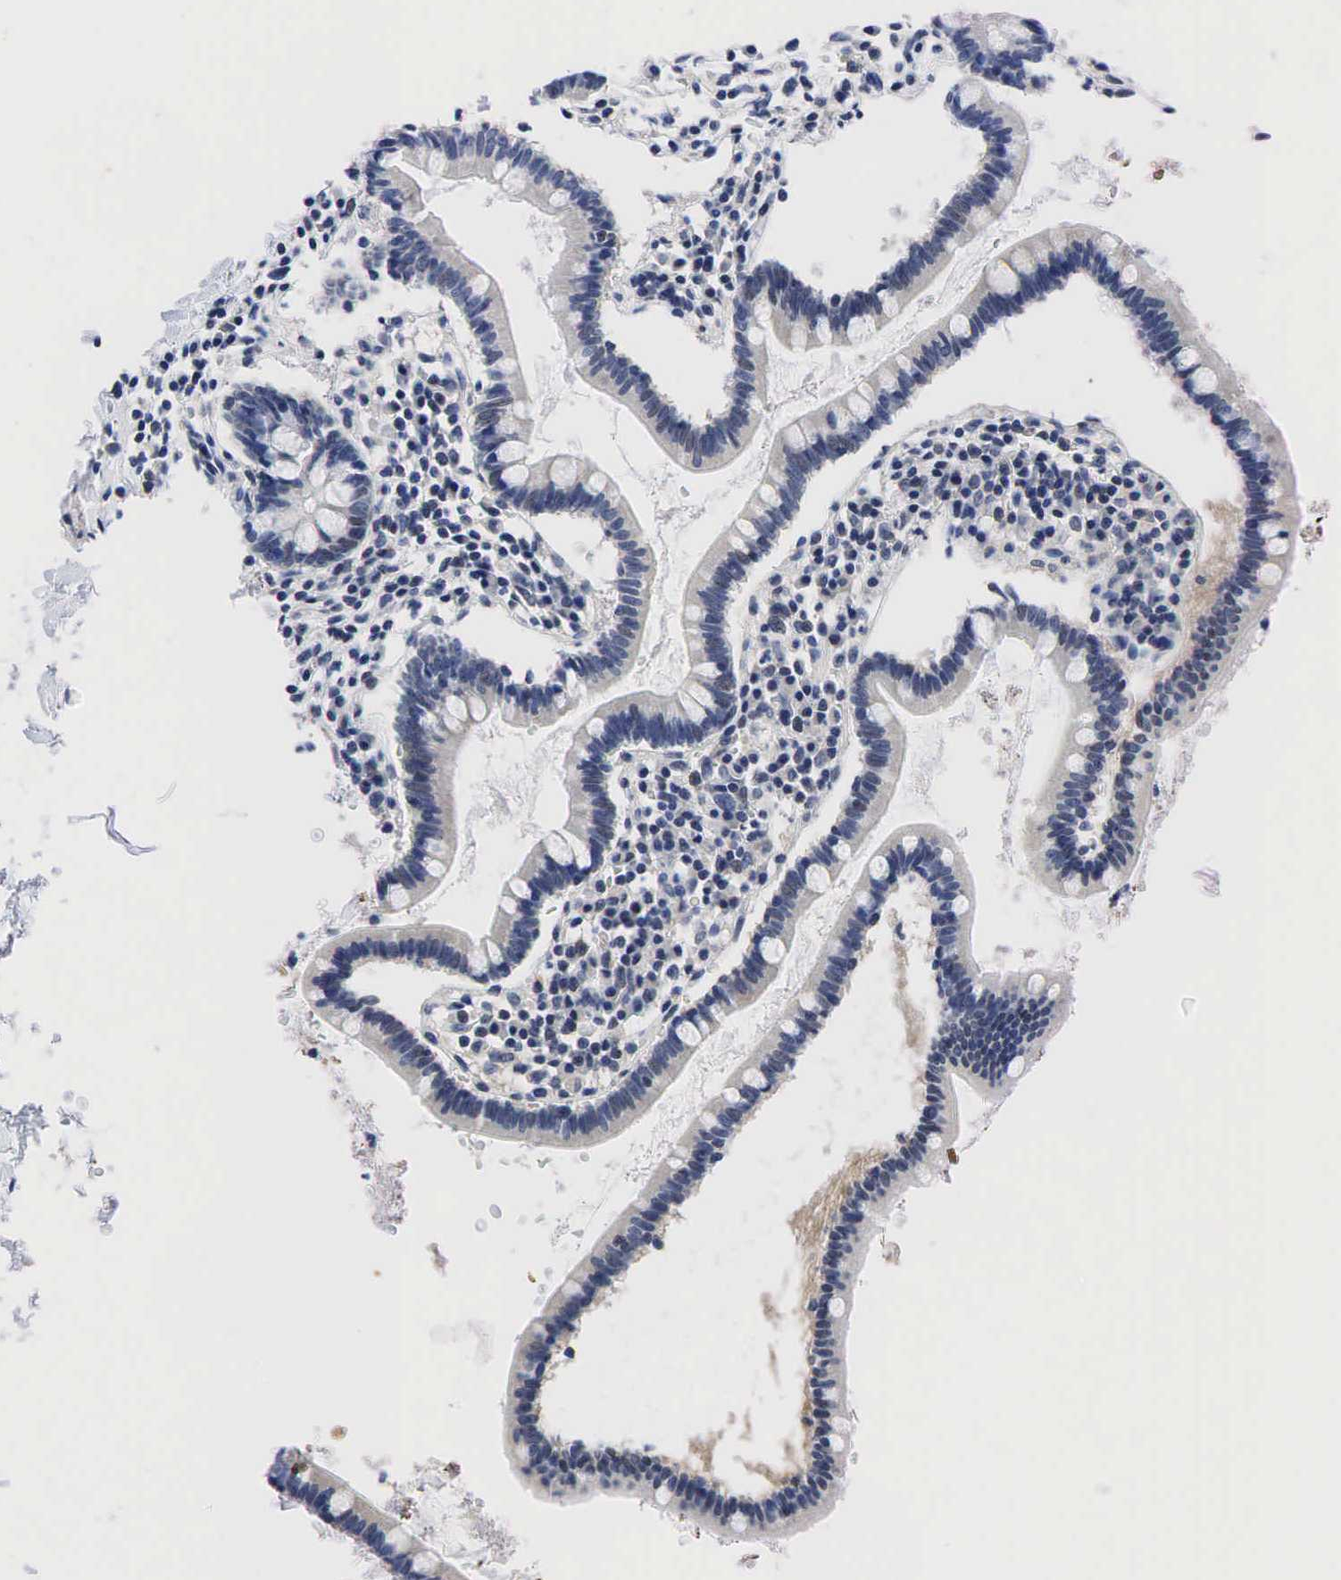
{"staining": {"intensity": "weak", "quantity": "<25%", "location": "nuclear"}, "tissue": "small intestine", "cell_type": "Glandular cells", "image_type": "normal", "snomed": [{"axis": "morphology", "description": "Normal tissue, NOS"}, {"axis": "topography", "description": "Small intestine"}], "caption": "A photomicrograph of small intestine stained for a protein displays no brown staining in glandular cells. The staining was performed using DAB (3,3'-diaminobenzidine) to visualize the protein expression in brown, while the nuclei were stained in blue with hematoxylin (Magnification: 20x).", "gene": "PGR", "patient": {"sex": "female", "age": 37}}